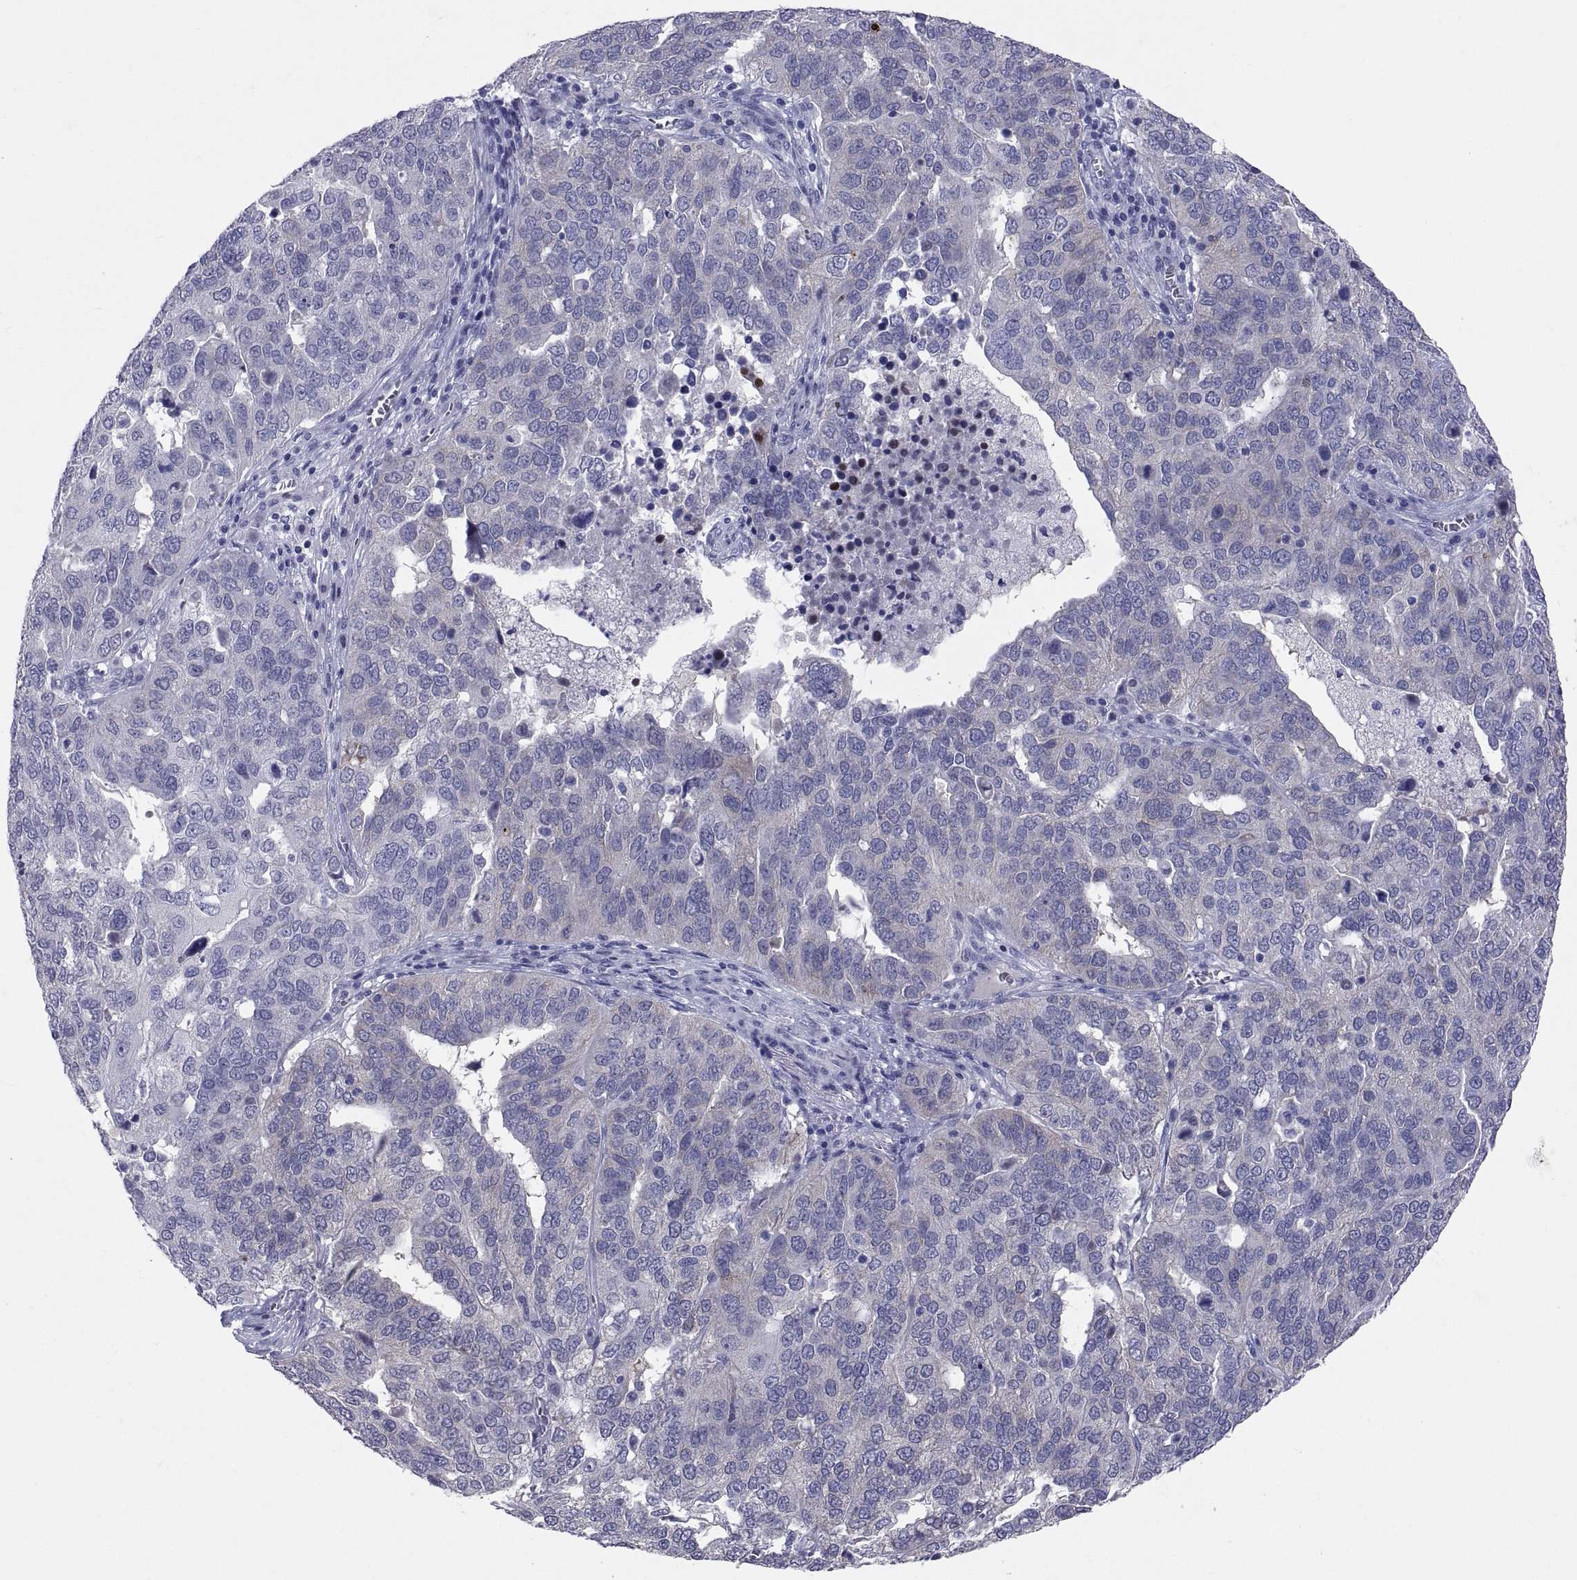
{"staining": {"intensity": "negative", "quantity": "none", "location": "none"}, "tissue": "ovarian cancer", "cell_type": "Tumor cells", "image_type": "cancer", "snomed": [{"axis": "morphology", "description": "Carcinoma, endometroid"}, {"axis": "topography", "description": "Soft tissue"}, {"axis": "topography", "description": "Ovary"}], "caption": "Endometroid carcinoma (ovarian) was stained to show a protein in brown. There is no significant staining in tumor cells.", "gene": "PTN", "patient": {"sex": "female", "age": 52}}